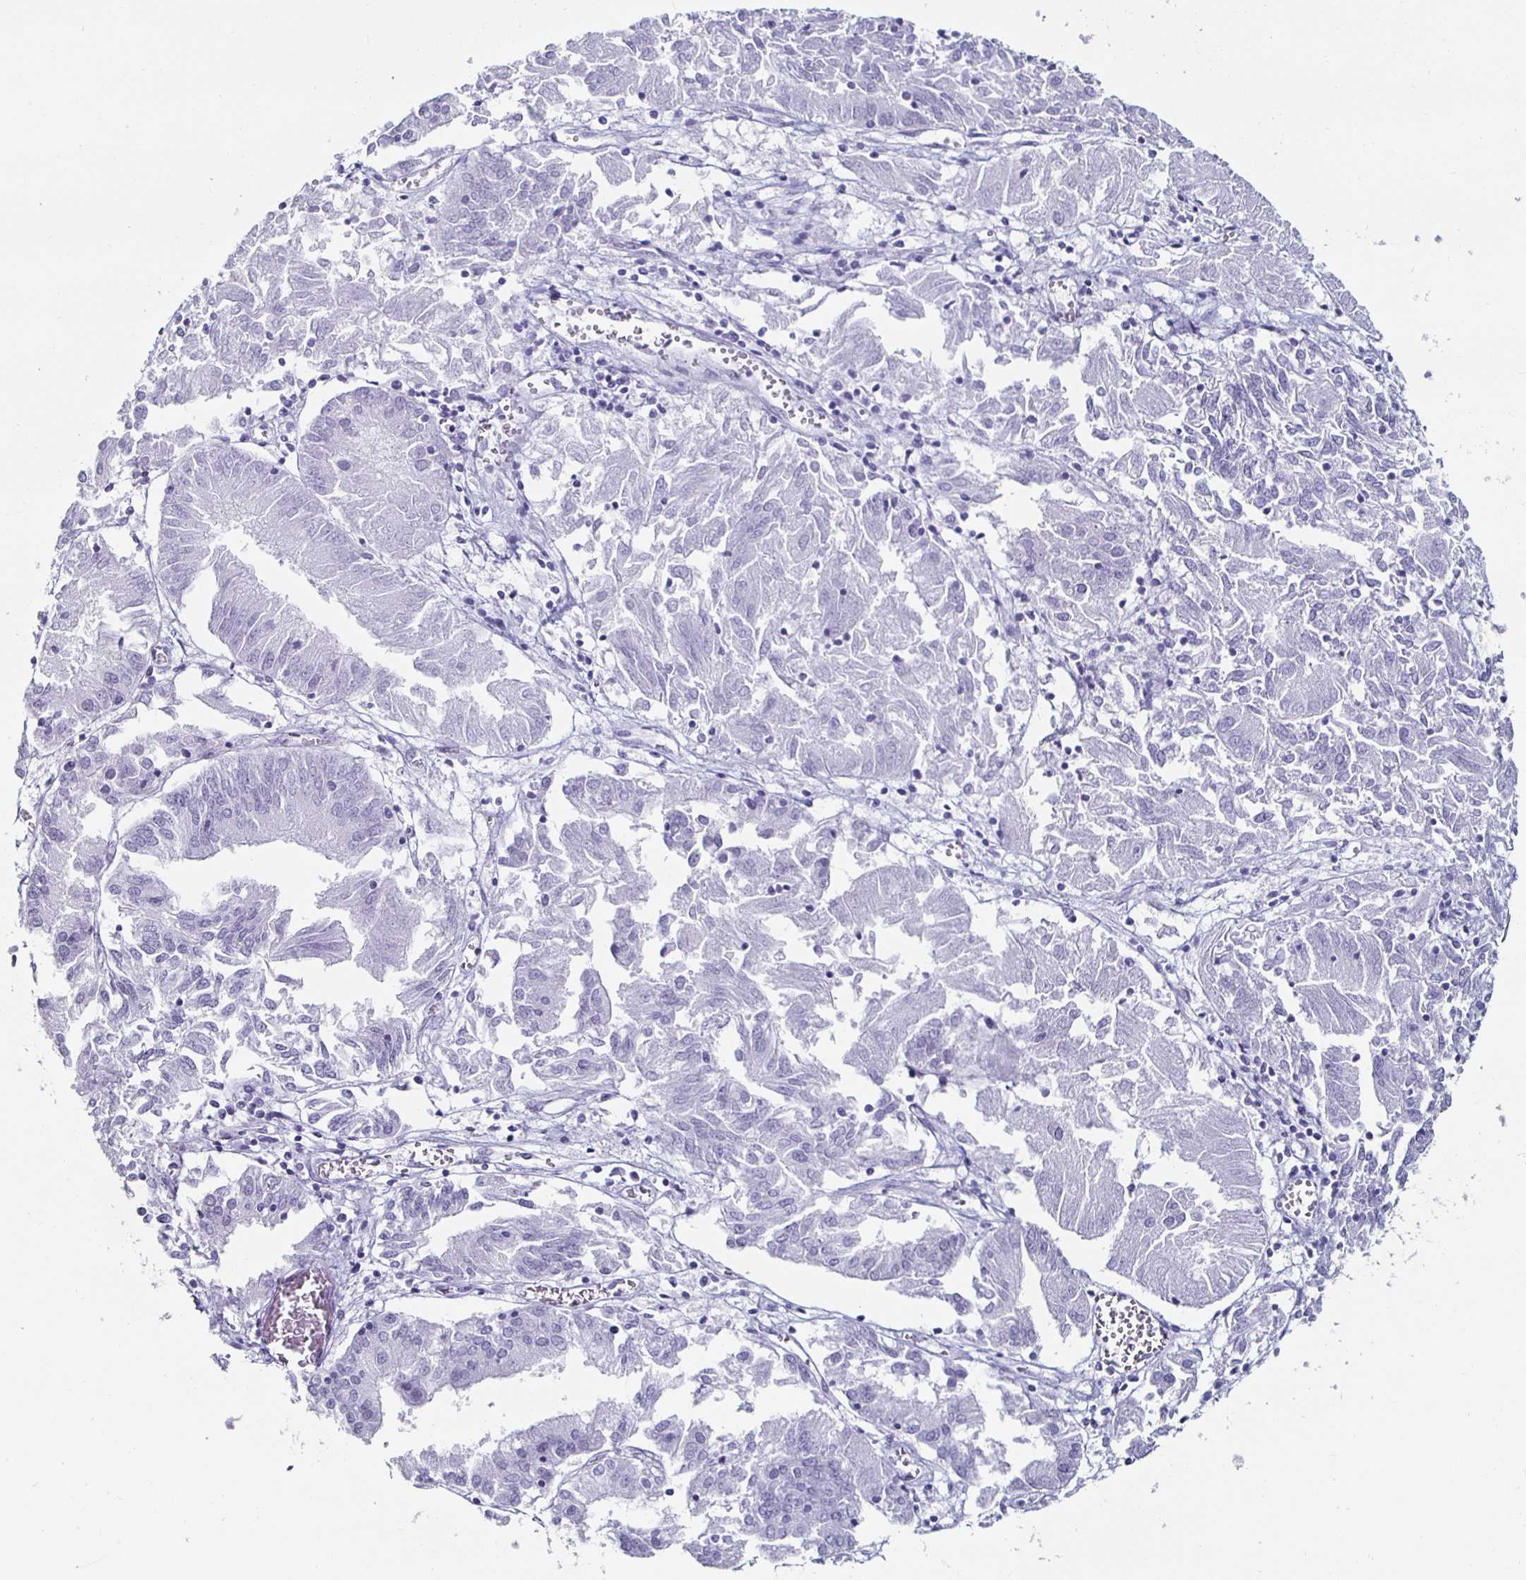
{"staining": {"intensity": "negative", "quantity": "none", "location": "none"}, "tissue": "endometrial cancer", "cell_type": "Tumor cells", "image_type": "cancer", "snomed": [{"axis": "morphology", "description": "Adenocarcinoma, NOS"}, {"axis": "topography", "description": "Endometrium"}], "caption": "Tumor cells are negative for protein expression in human adenocarcinoma (endometrial).", "gene": "KRT4", "patient": {"sex": "female", "age": 54}}